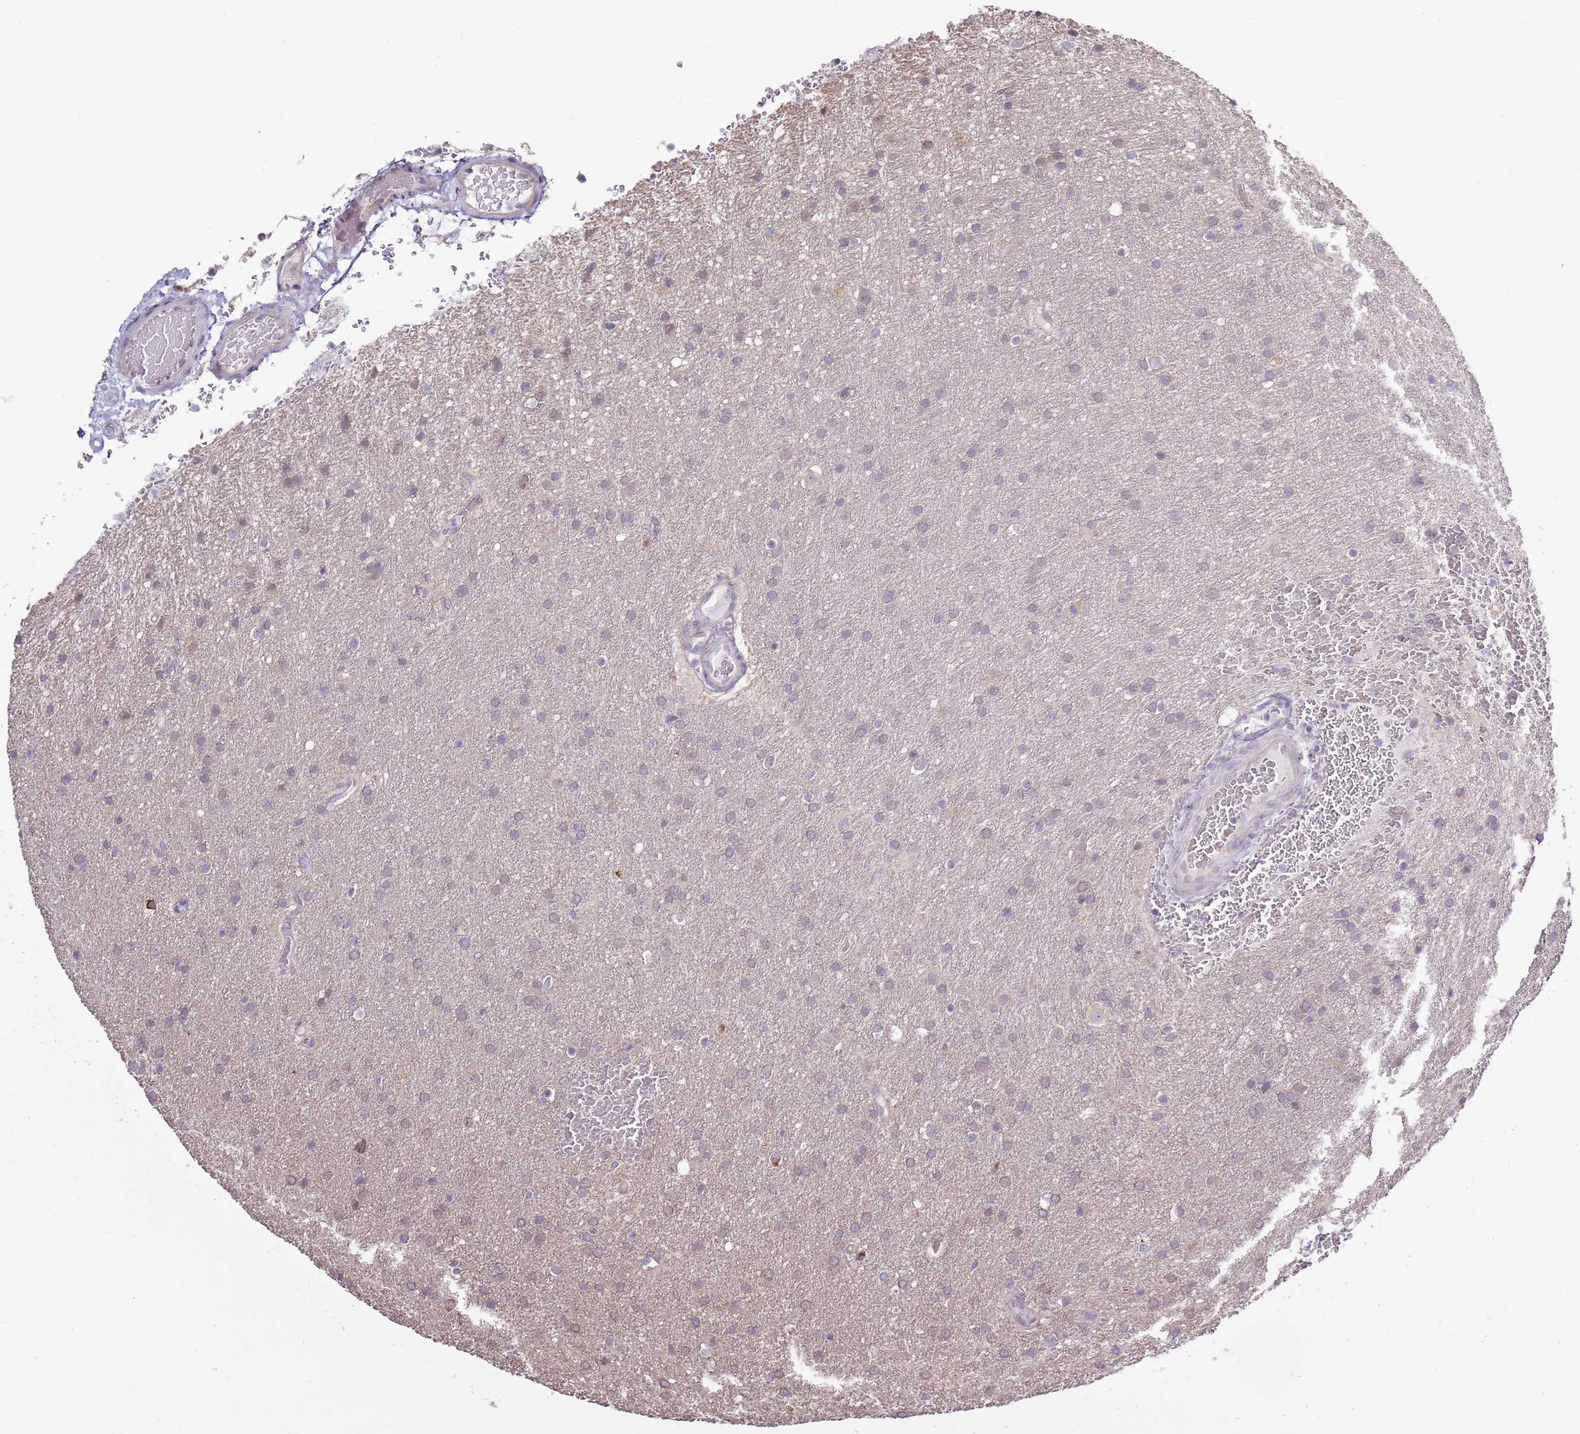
{"staining": {"intensity": "weak", "quantity": "<25%", "location": "cytoplasmic/membranous"}, "tissue": "glioma", "cell_type": "Tumor cells", "image_type": "cancer", "snomed": [{"axis": "morphology", "description": "Glioma, malignant, Low grade"}, {"axis": "topography", "description": "Brain"}], "caption": "A photomicrograph of human malignant glioma (low-grade) is negative for staining in tumor cells.", "gene": "UGGT2", "patient": {"sex": "female", "age": 32}}